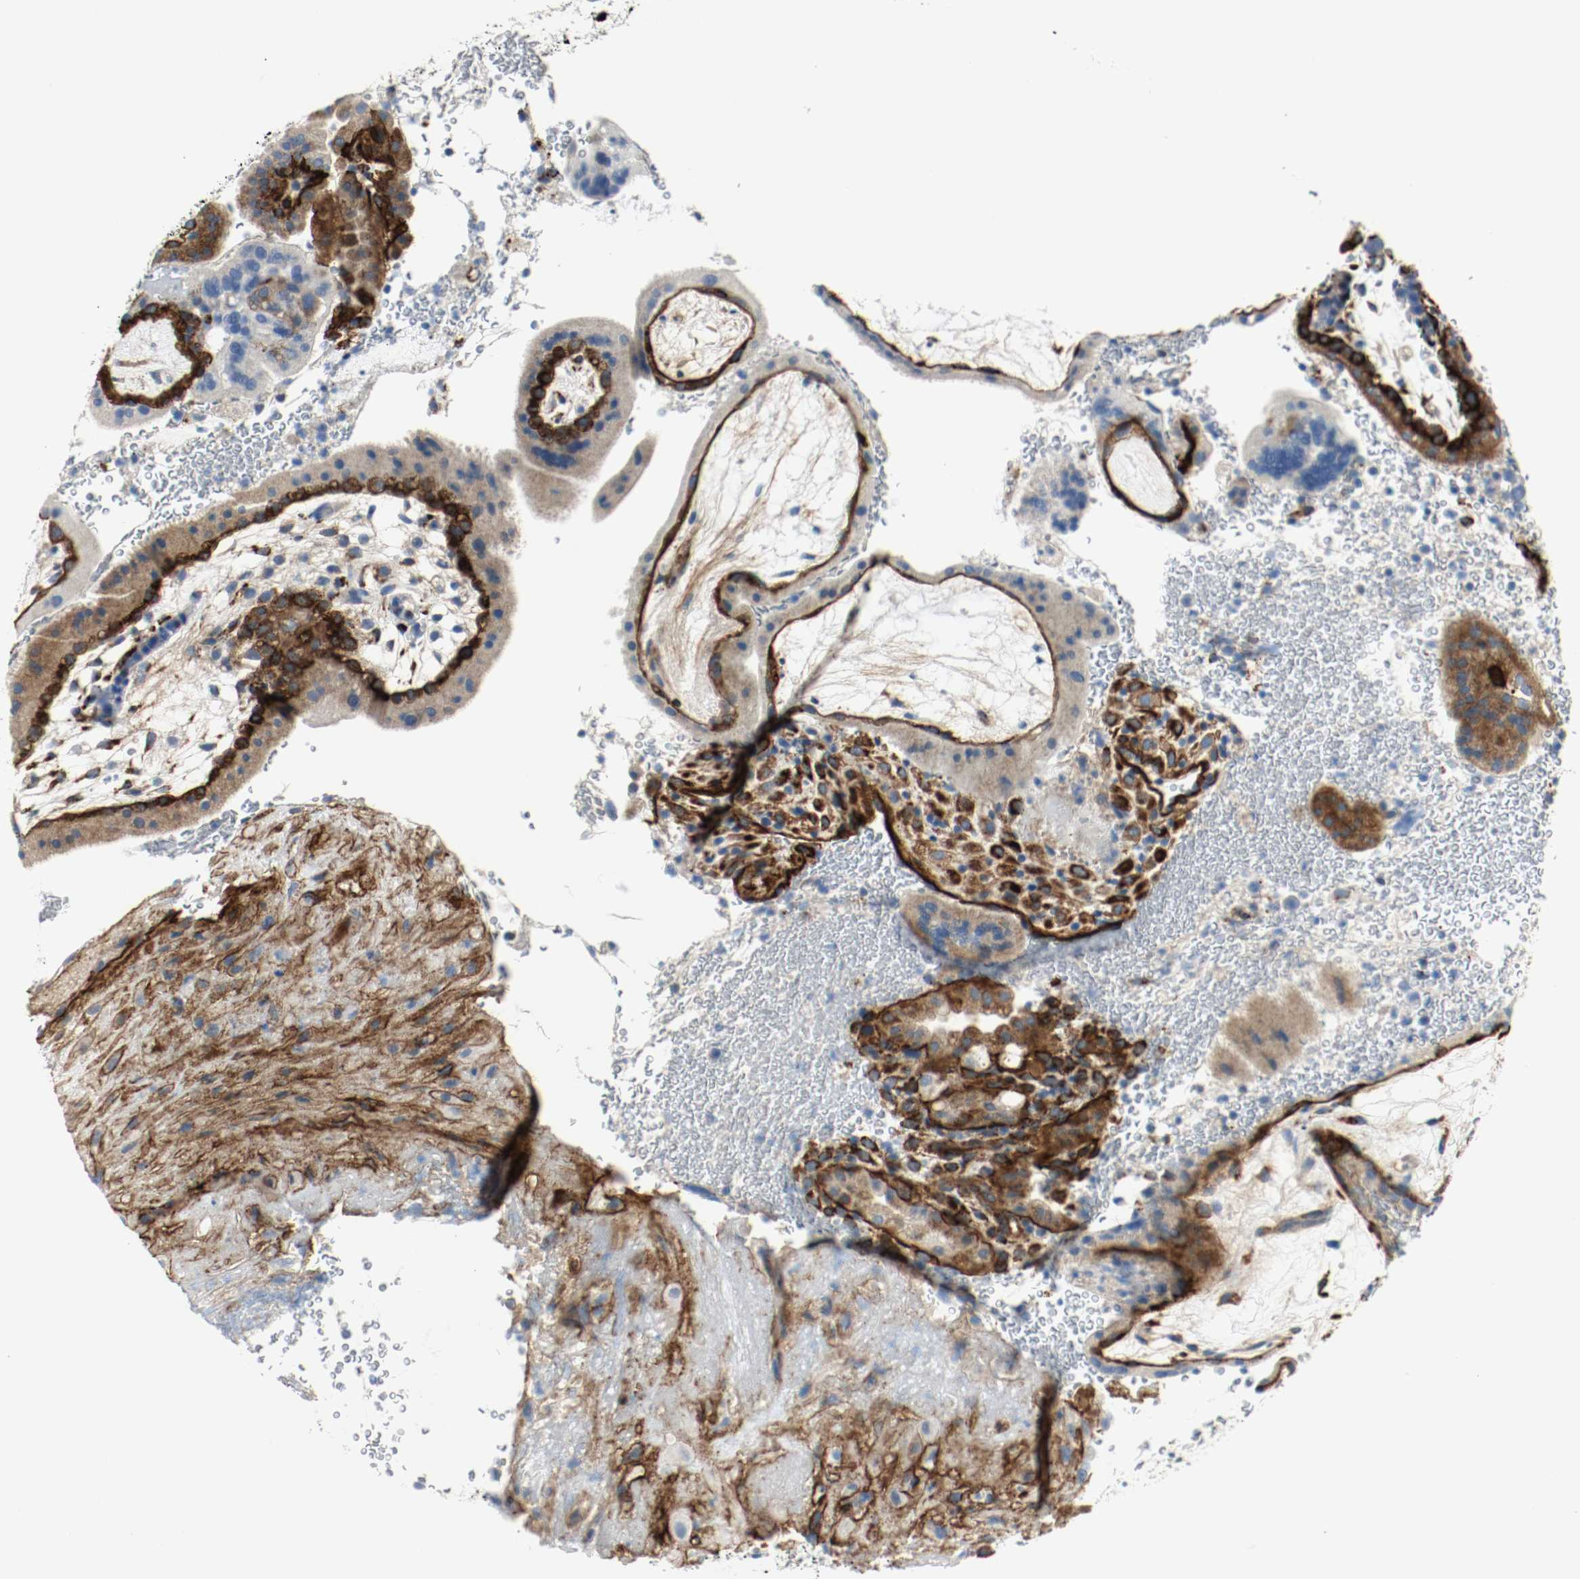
{"staining": {"intensity": "strong", "quantity": ">75%", "location": "cytoplasmic/membranous"}, "tissue": "placenta", "cell_type": "Decidual cells", "image_type": "normal", "snomed": [{"axis": "morphology", "description": "Normal tissue, NOS"}, {"axis": "topography", "description": "Placenta"}], "caption": "About >75% of decidual cells in benign placenta exhibit strong cytoplasmic/membranous protein positivity as visualized by brown immunohistochemical staining.", "gene": "LAMB1", "patient": {"sex": "female", "age": 19}}